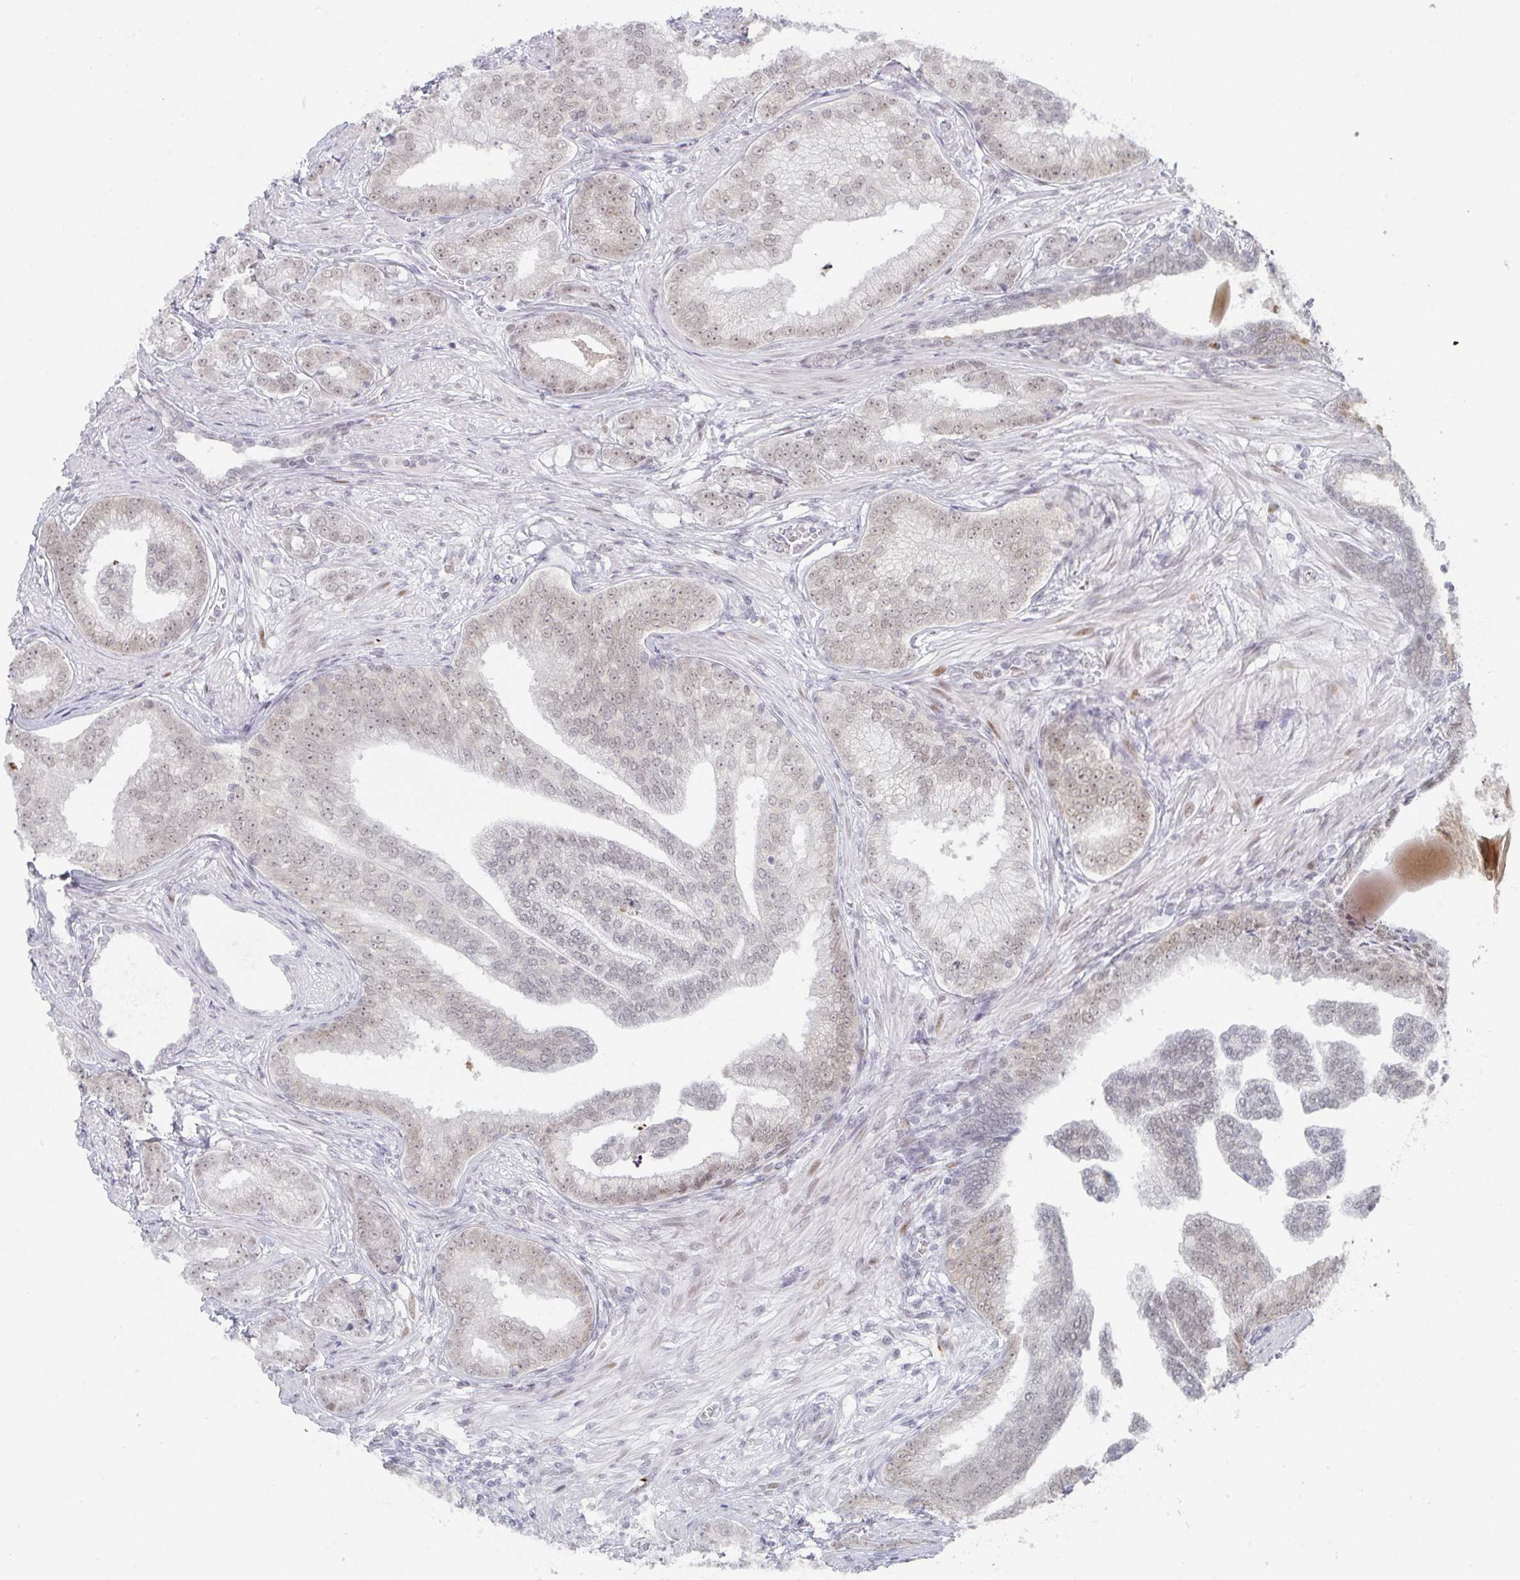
{"staining": {"intensity": "weak", "quantity": ">75%", "location": "nuclear"}, "tissue": "prostate cancer", "cell_type": "Tumor cells", "image_type": "cancer", "snomed": [{"axis": "morphology", "description": "Adenocarcinoma, Low grade"}, {"axis": "topography", "description": "Prostate"}], "caption": "Immunohistochemistry of low-grade adenocarcinoma (prostate) reveals low levels of weak nuclear staining in approximately >75% of tumor cells.", "gene": "LIN54", "patient": {"sex": "male", "age": 61}}